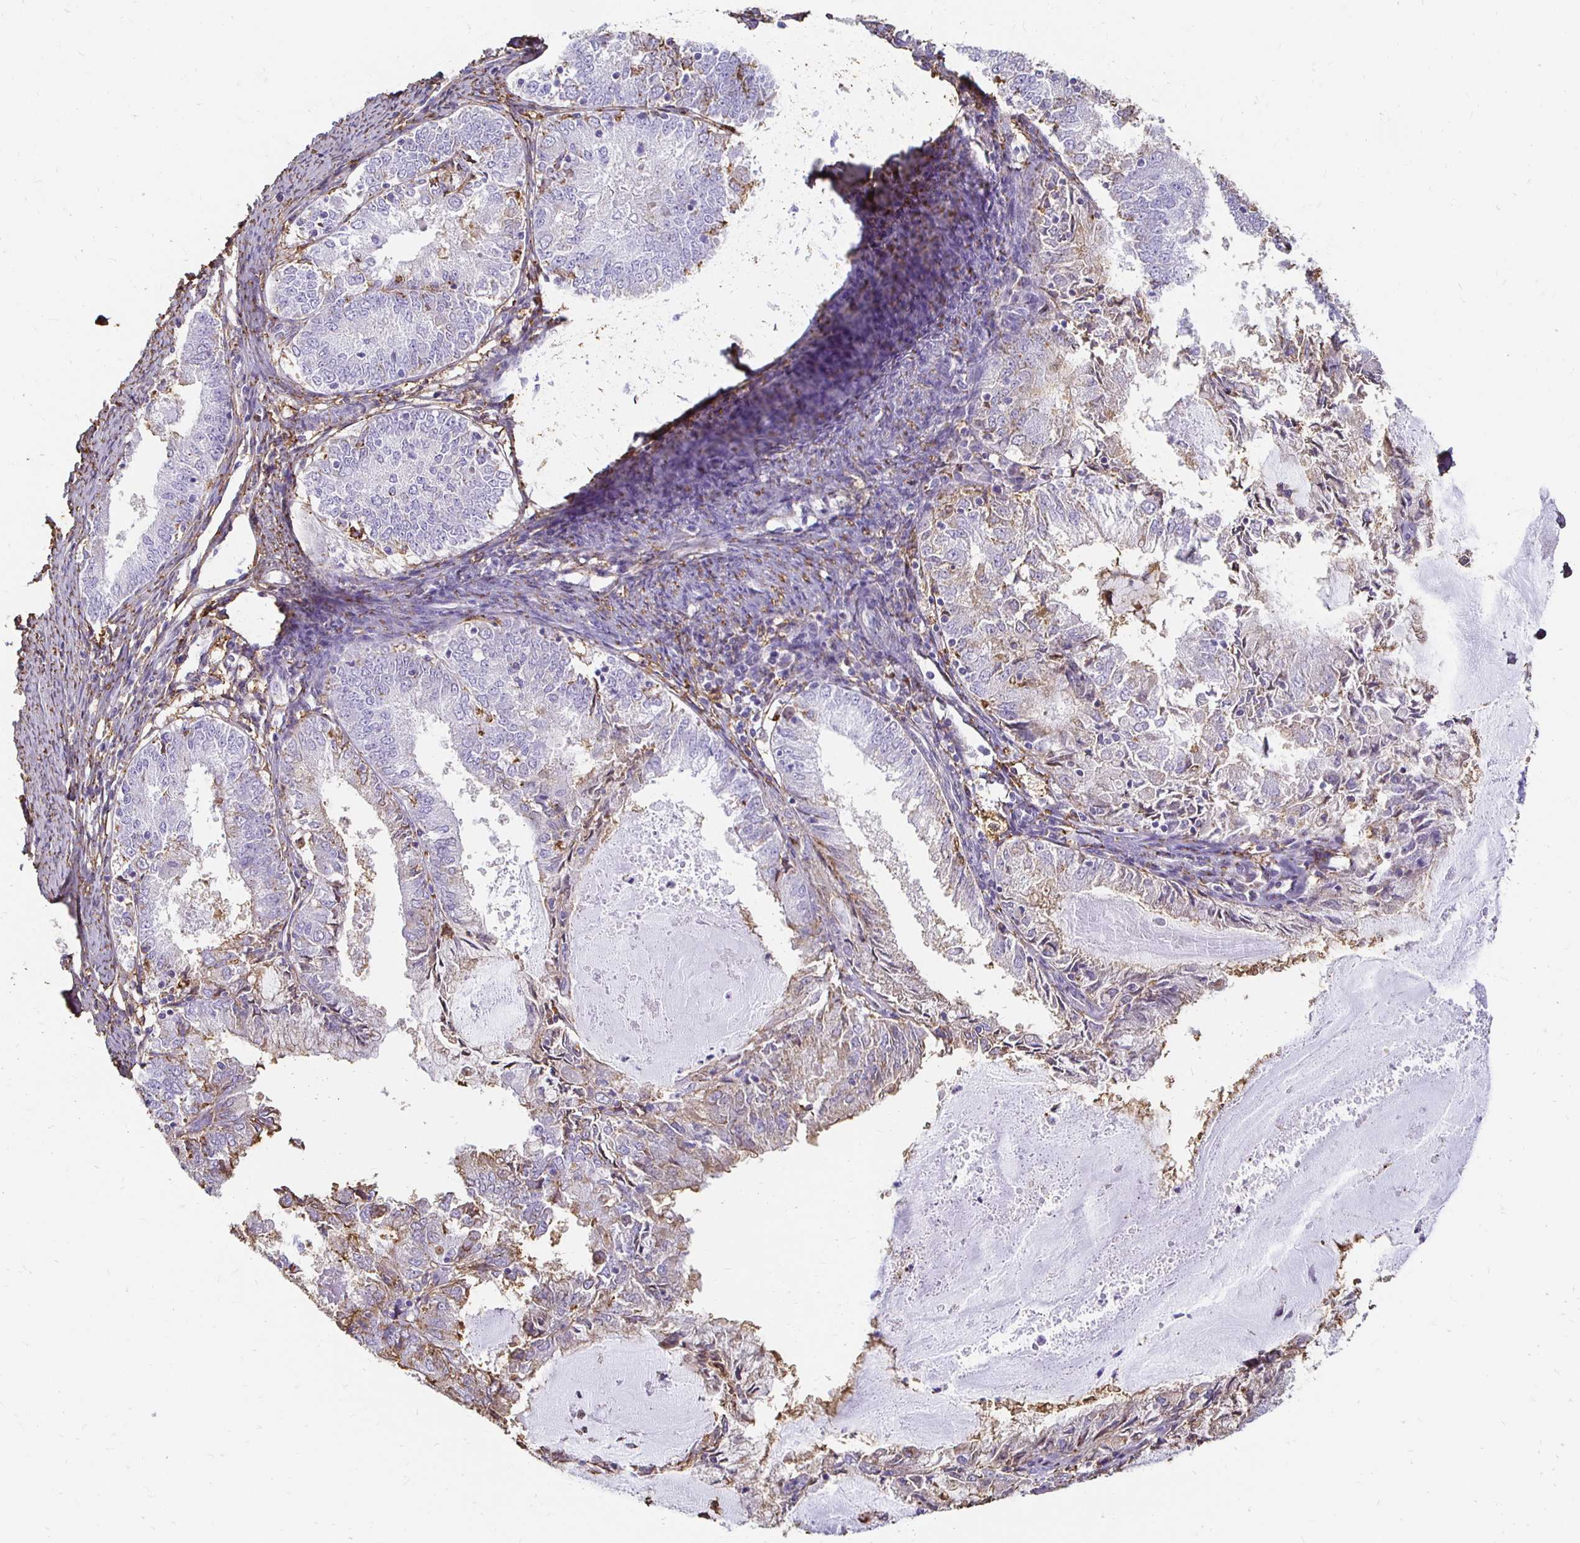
{"staining": {"intensity": "negative", "quantity": "none", "location": "none"}, "tissue": "endometrial cancer", "cell_type": "Tumor cells", "image_type": "cancer", "snomed": [{"axis": "morphology", "description": "Adenocarcinoma, NOS"}, {"axis": "topography", "description": "Endometrium"}], "caption": "Immunohistochemistry of endometrial cancer demonstrates no staining in tumor cells. (DAB immunohistochemistry (IHC) with hematoxylin counter stain).", "gene": "TAS1R3", "patient": {"sex": "female", "age": 57}}